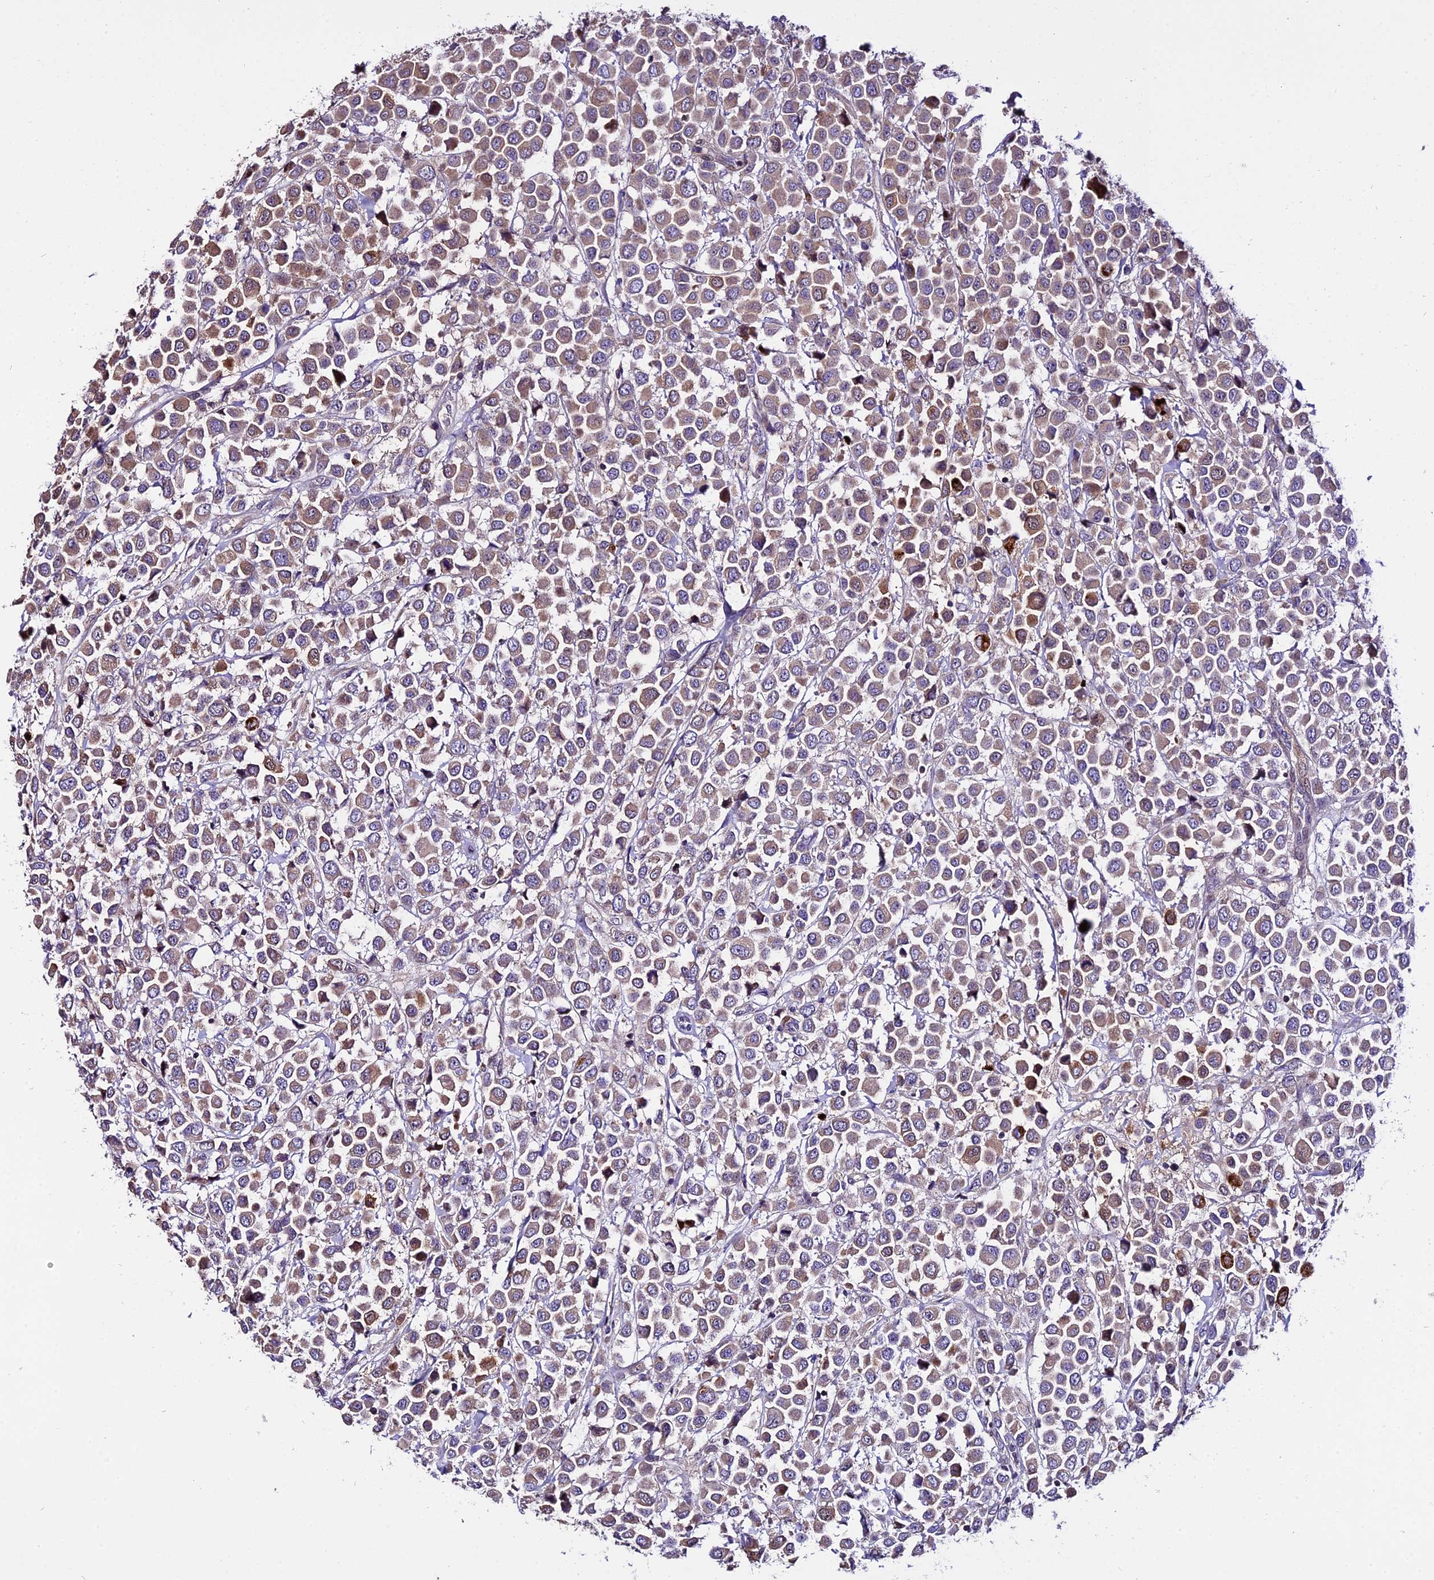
{"staining": {"intensity": "moderate", "quantity": "25%-75%", "location": "cytoplasmic/membranous,nuclear"}, "tissue": "breast cancer", "cell_type": "Tumor cells", "image_type": "cancer", "snomed": [{"axis": "morphology", "description": "Duct carcinoma"}, {"axis": "topography", "description": "Breast"}], "caption": "This image exhibits IHC staining of breast cancer (infiltrating ductal carcinoma), with medium moderate cytoplasmic/membranous and nuclear positivity in approximately 25%-75% of tumor cells.", "gene": "MAP3K7CL", "patient": {"sex": "female", "age": 61}}